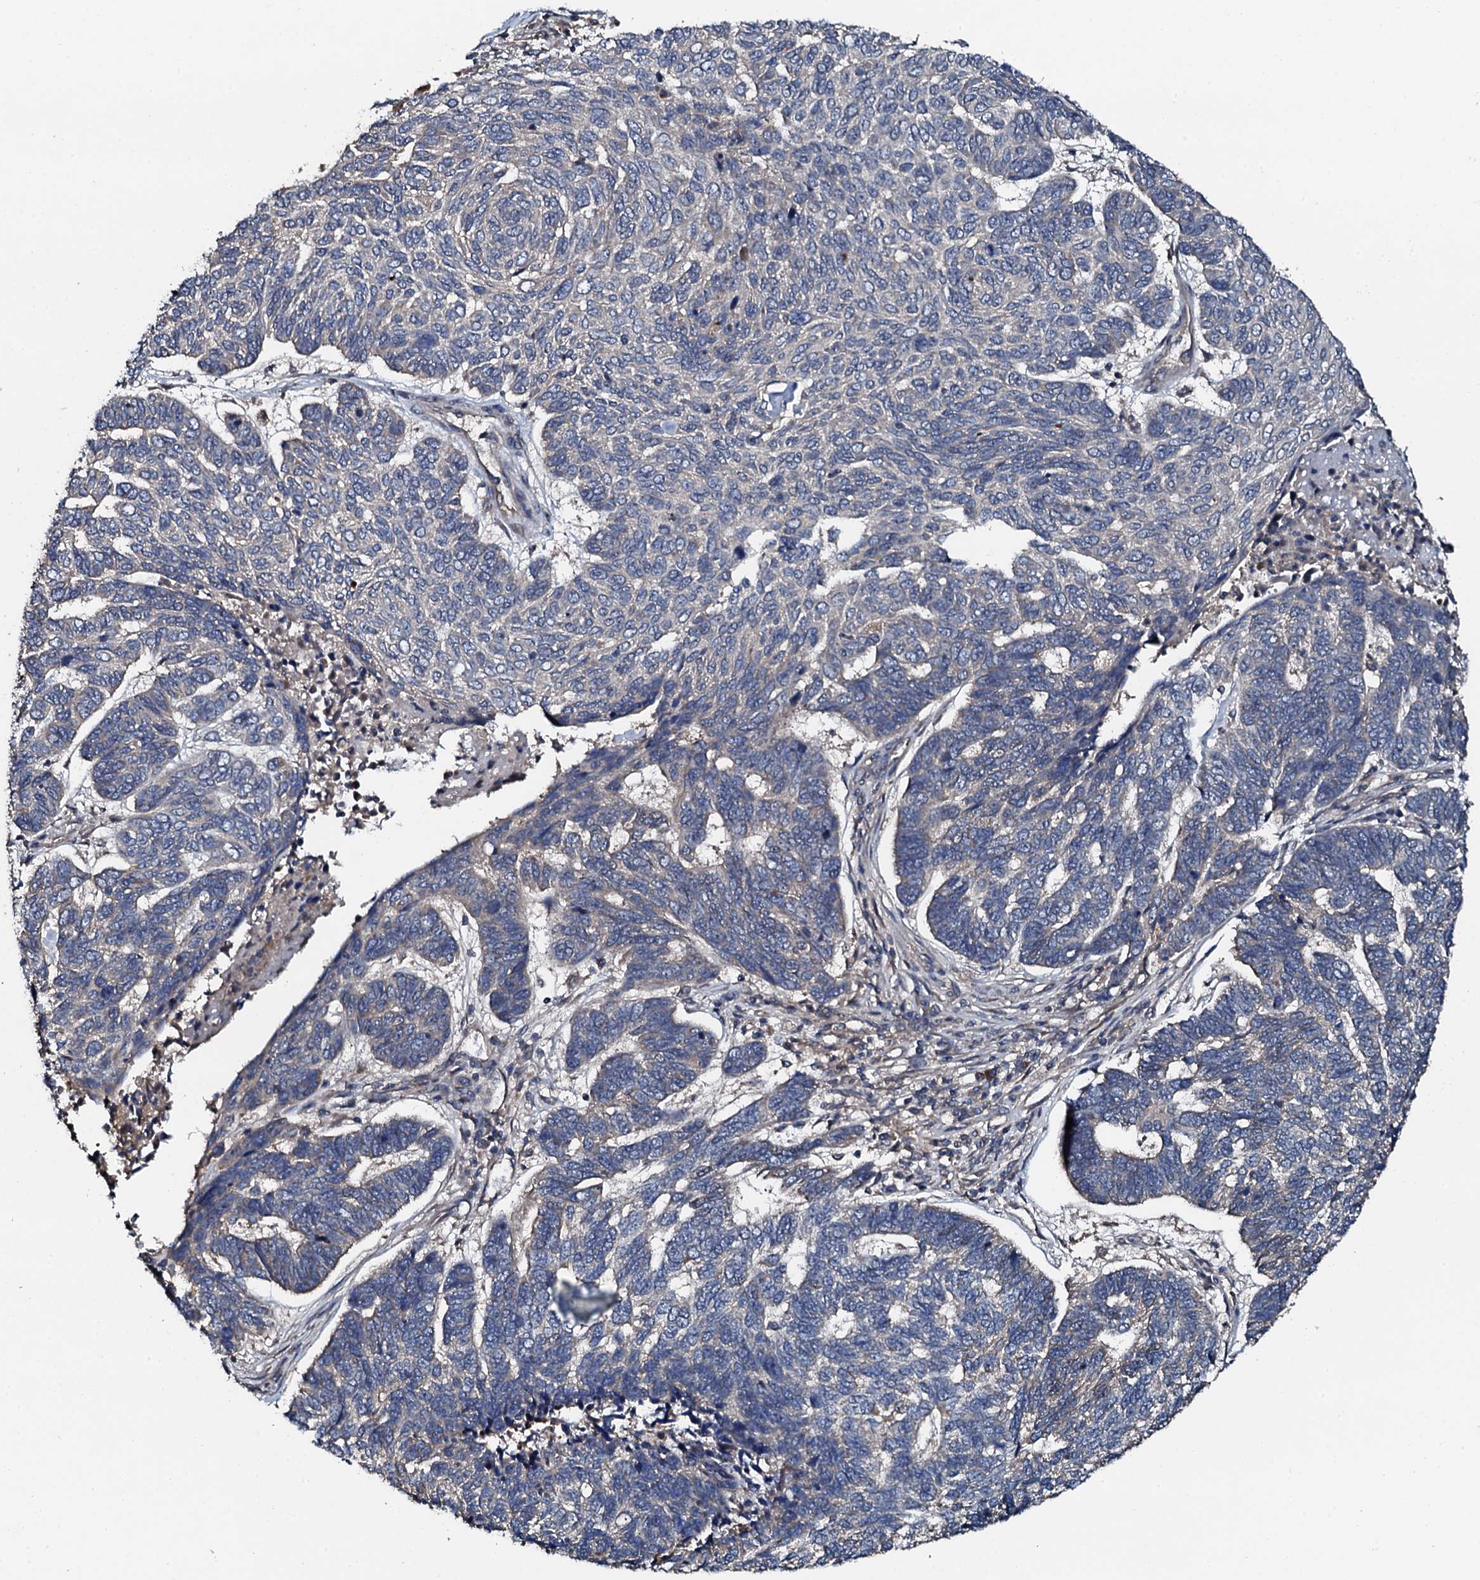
{"staining": {"intensity": "negative", "quantity": "none", "location": "none"}, "tissue": "skin cancer", "cell_type": "Tumor cells", "image_type": "cancer", "snomed": [{"axis": "morphology", "description": "Basal cell carcinoma"}, {"axis": "topography", "description": "Skin"}], "caption": "Immunohistochemical staining of human skin cancer (basal cell carcinoma) displays no significant staining in tumor cells. (Brightfield microscopy of DAB immunohistochemistry at high magnification).", "gene": "FLYWCH1", "patient": {"sex": "female", "age": 65}}